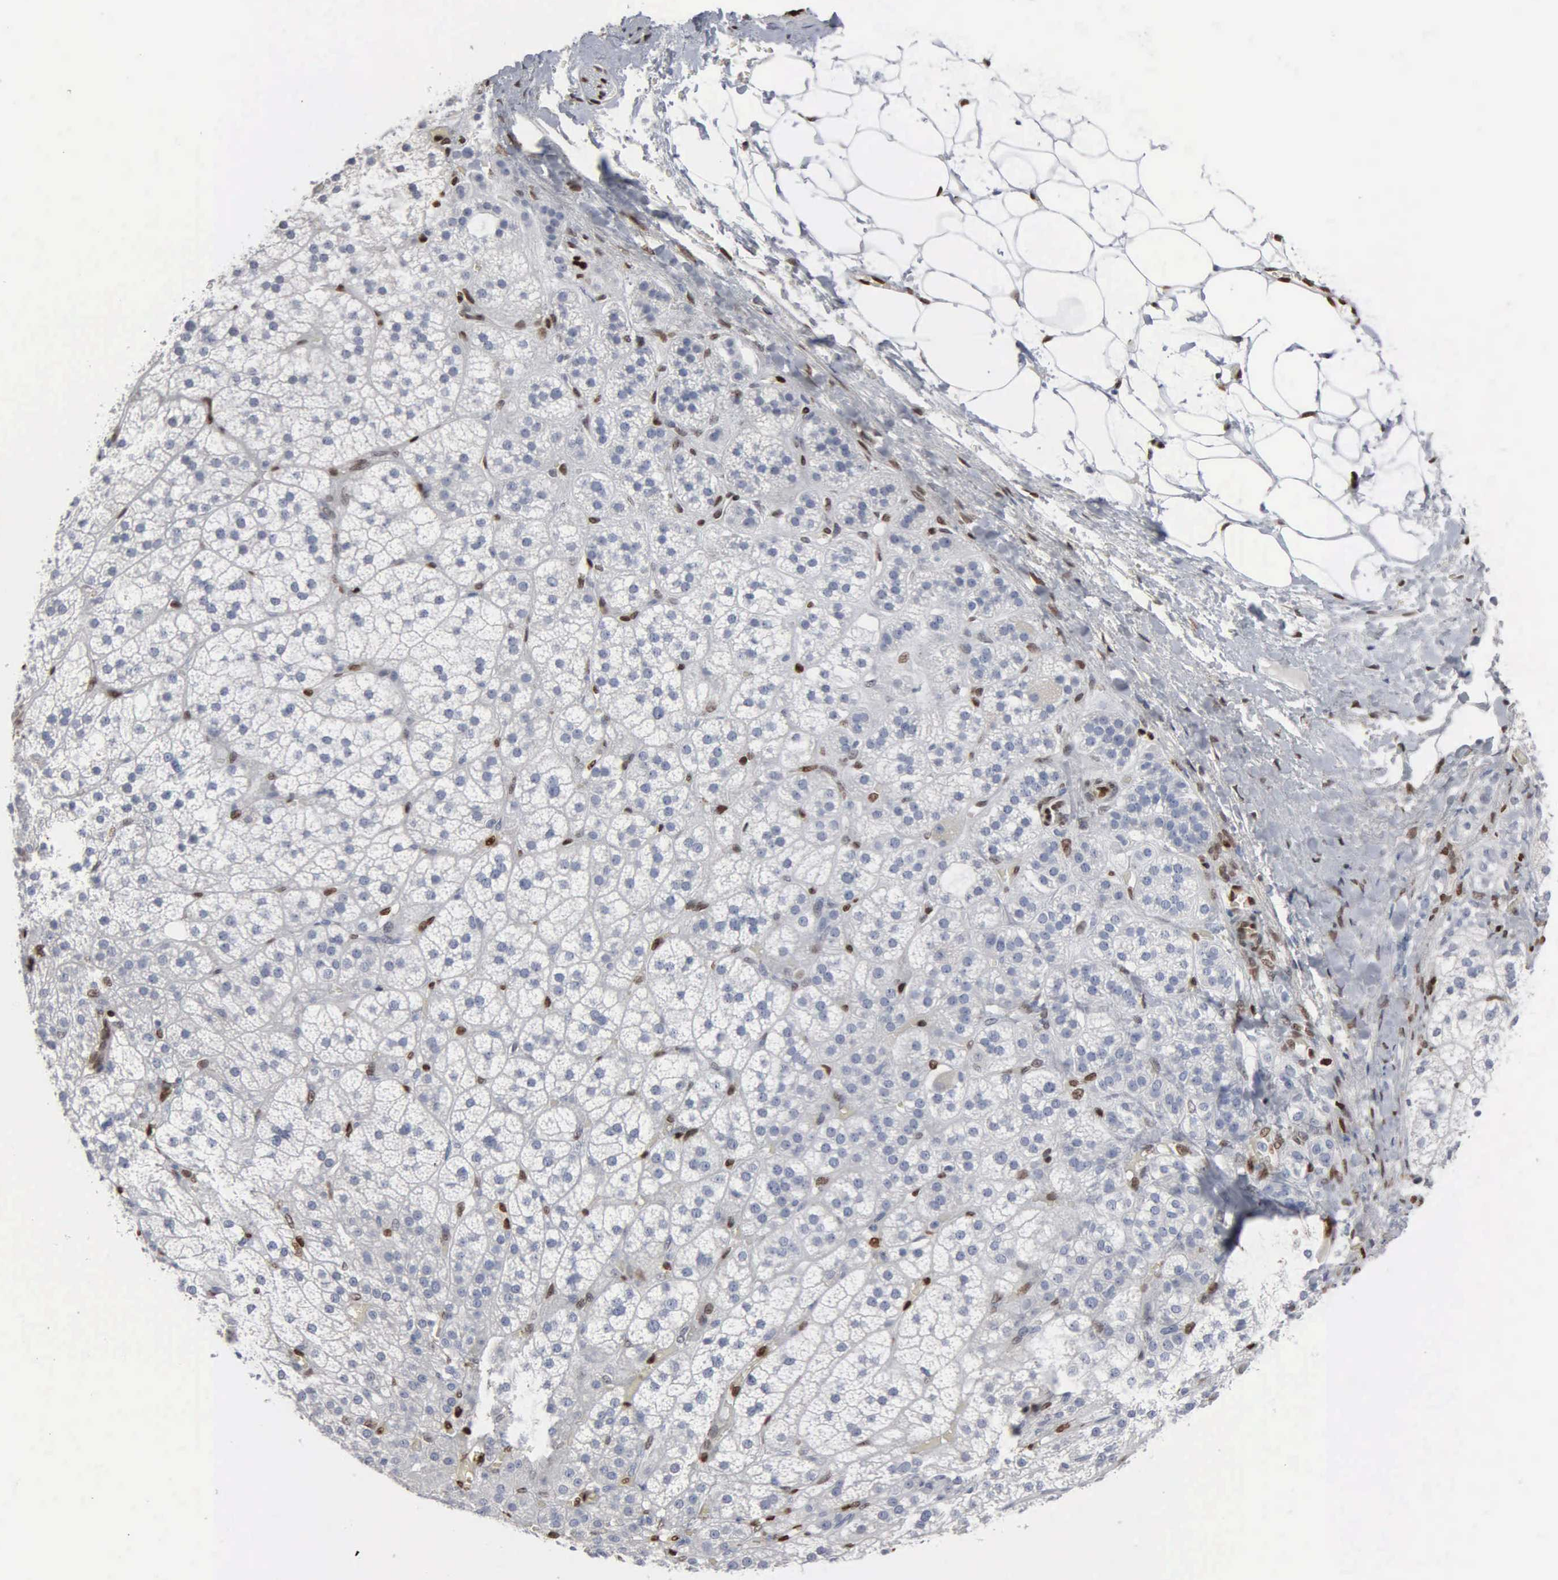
{"staining": {"intensity": "negative", "quantity": "none", "location": "none"}, "tissue": "adrenal gland", "cell_type": "Glandular cells", "image_type": "normal", "snomed": [{"axis": "morphology", "description": "Normal tissue, NOS"}, {"axis": "topography", "description": "Adrenal gland"}], "caption": "Adrenal gland was stained to show a protein in brown. There is no significant staining in glandular cells.", "gene": "FGF2", "patient": {"sex": "female", "age": 60}}